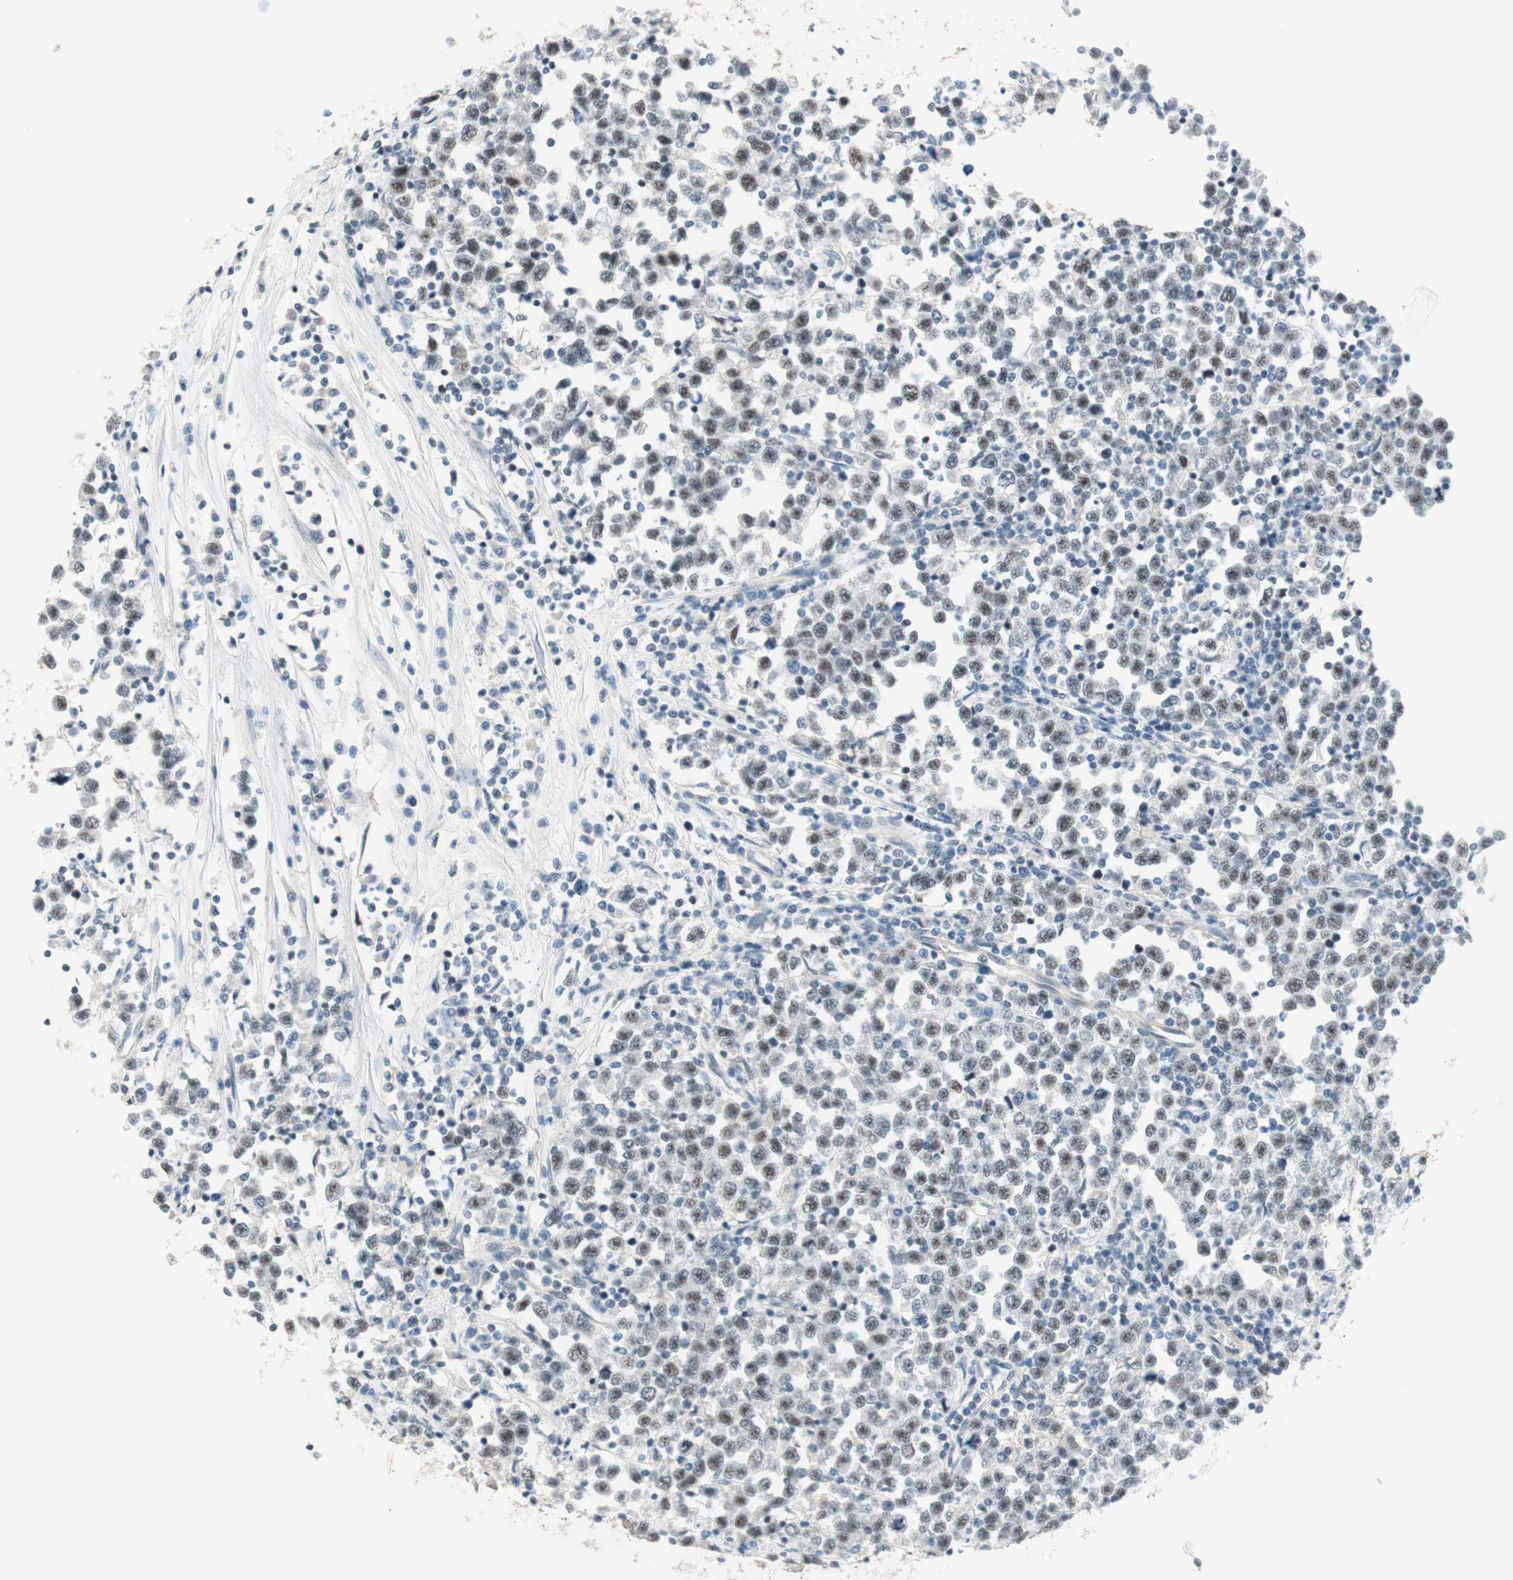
{"staining": {"intensity": "weak", "quantity": "25%-75%", "location": "nuclear"}, "tissue": "testis cancer", "cell_type": "Tumor cells", "image_type": "cancer", "snomed": [{"axis": "morphology", "description": "Seminoma, NOS"}, {"axis": "topography", "description": "Testis"}], "caption": "Immunohistochemistry staining of testis cancer (seminoma), which exhibits low levels of weak nuclear staining in about 25%-75% of tumor cells indicating weak nuclear protein staining. The staining was performed using DAB (brown) for protein detection and nuclei were counterstained in hematoxylin (blue).", "gene": "JPH1", "patient": {"sex": "male", "age": 43}}